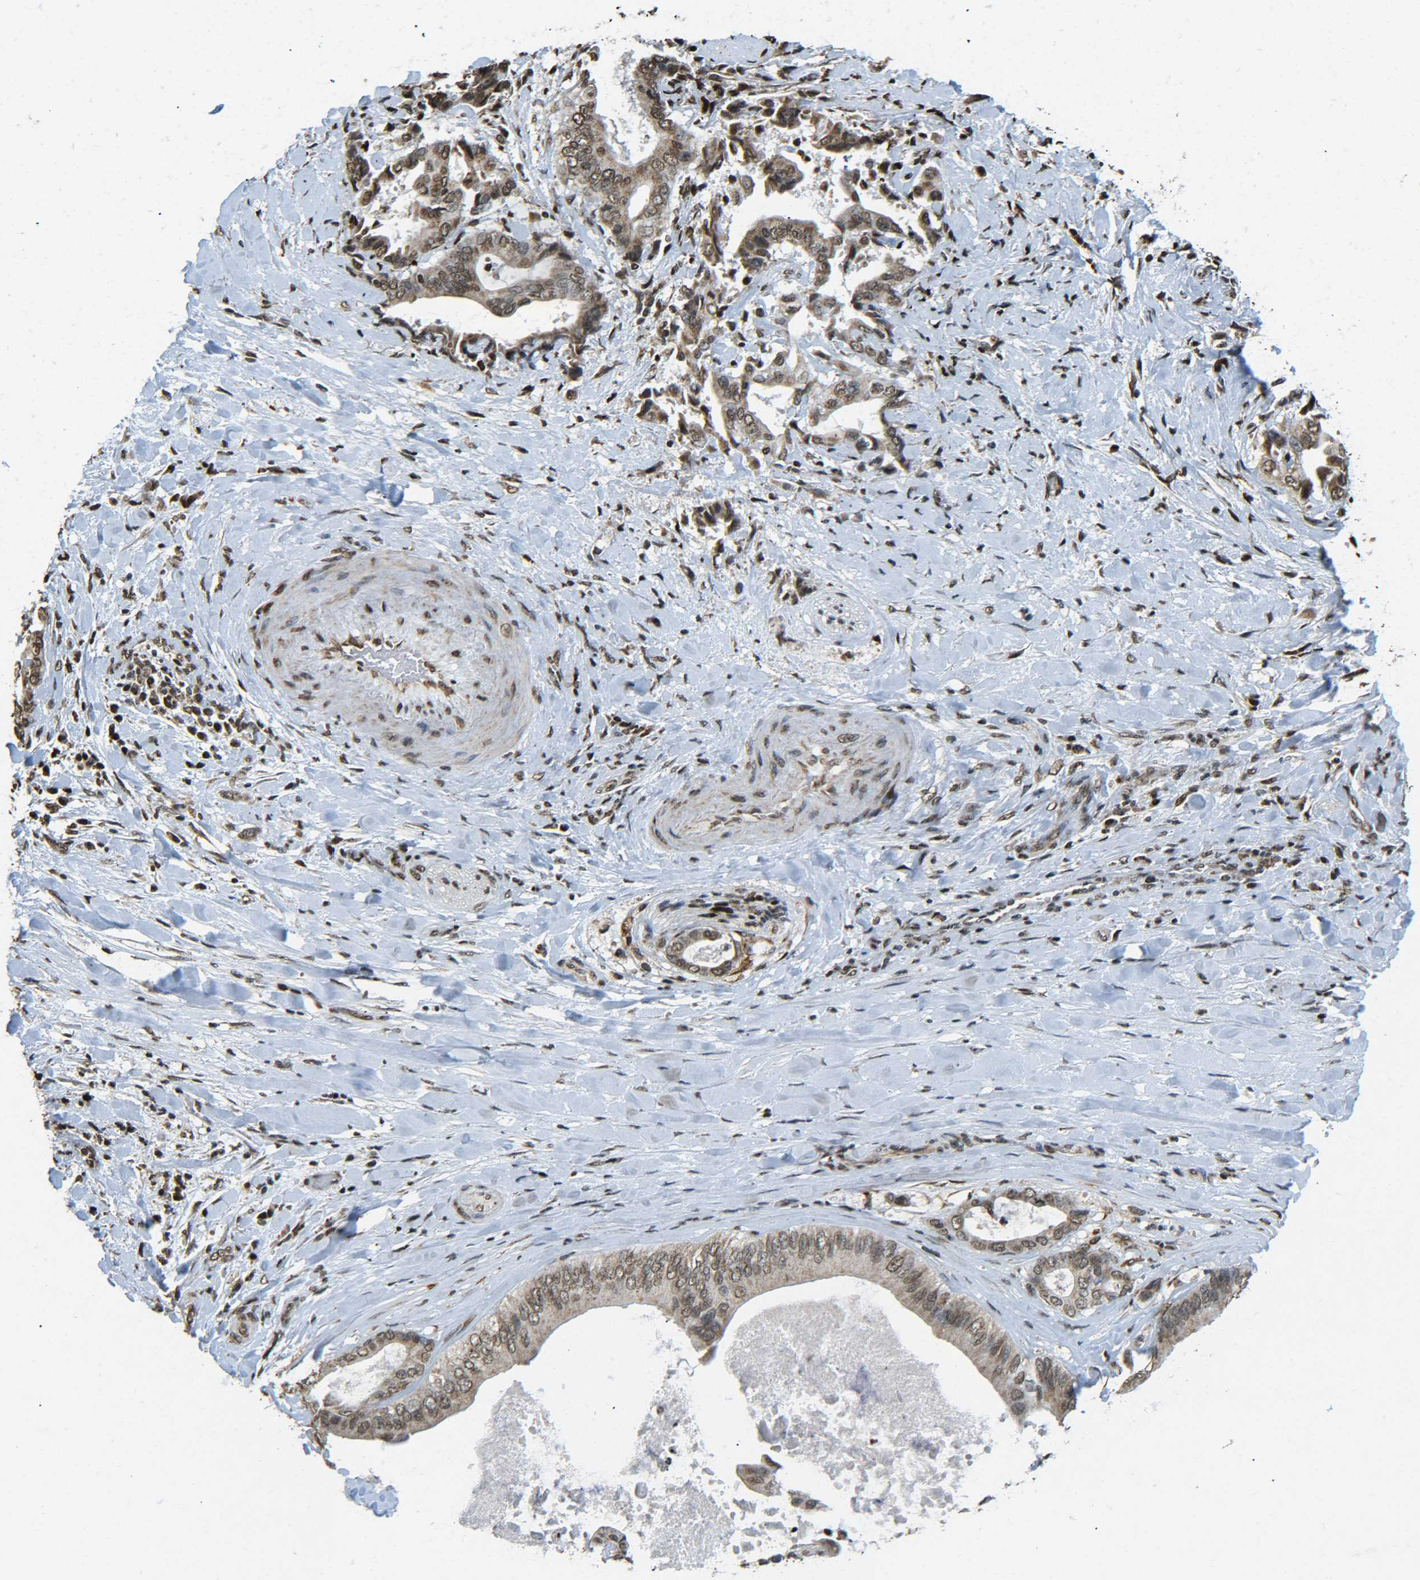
{"staining": {"intensity": "moderate", "quantity": ">75%", "location": "cytoplasmic/membranous,nuclear"}, "tissue": "liver cancer", "cell_type": "Tumor cells", "image_type": "cancer", "snomed": [{"axis": "morphology", "description": "Cholangiocarcinoma"}, {"axis": "topography", "description": "Liver"}], "caption": "Tumor cells demonstrate medium levels of moderate cytoplasmic/membranous and nuclear positivity in about >75% of cells in liver cancer.", "gene": "NEUROG2", "patient": {"sex": "male", "age": 58}}